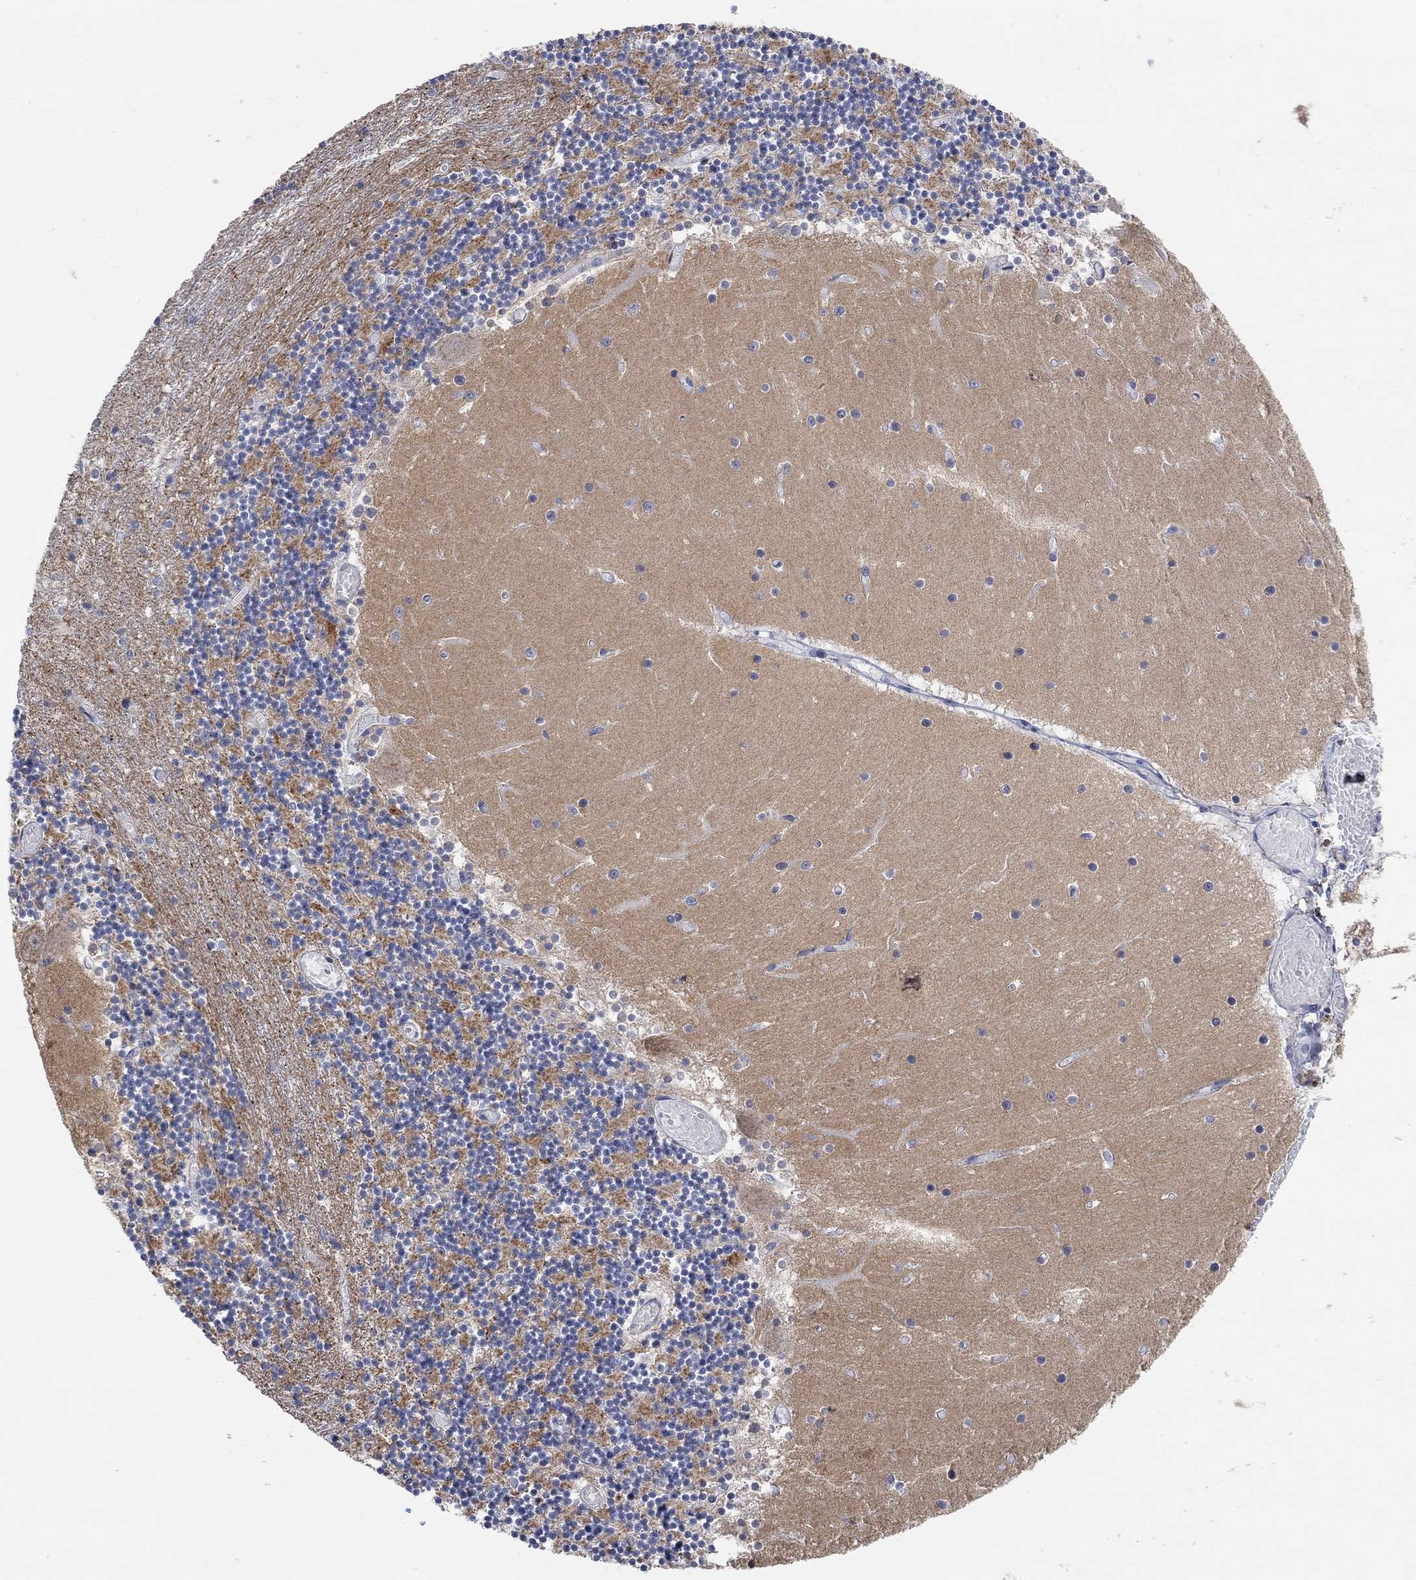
{"staining": {"intensity": "moderate", "quantity": "<25%", "location": "cytoplasmic/membranous"}, "tissue": "cerebellum", "cell_type": "Cells in granular layer", "image_type": "normal", "snomed": [{"axis": "morphology", "description": "Normal tissue, NOS"}, {"axis": "topography", "description": "Cerebellum"}], "caption": "Immunohistochemistry (IHC) (DAB (3,3'-diaminobenzidine)) staining of benign human cerebellum exhibits moderate cytoplasmic/membranous protein expression in about <25% of cells in granular layer.", "gene": "SYT16", "patient": {"sex": "female", "age": 28}}